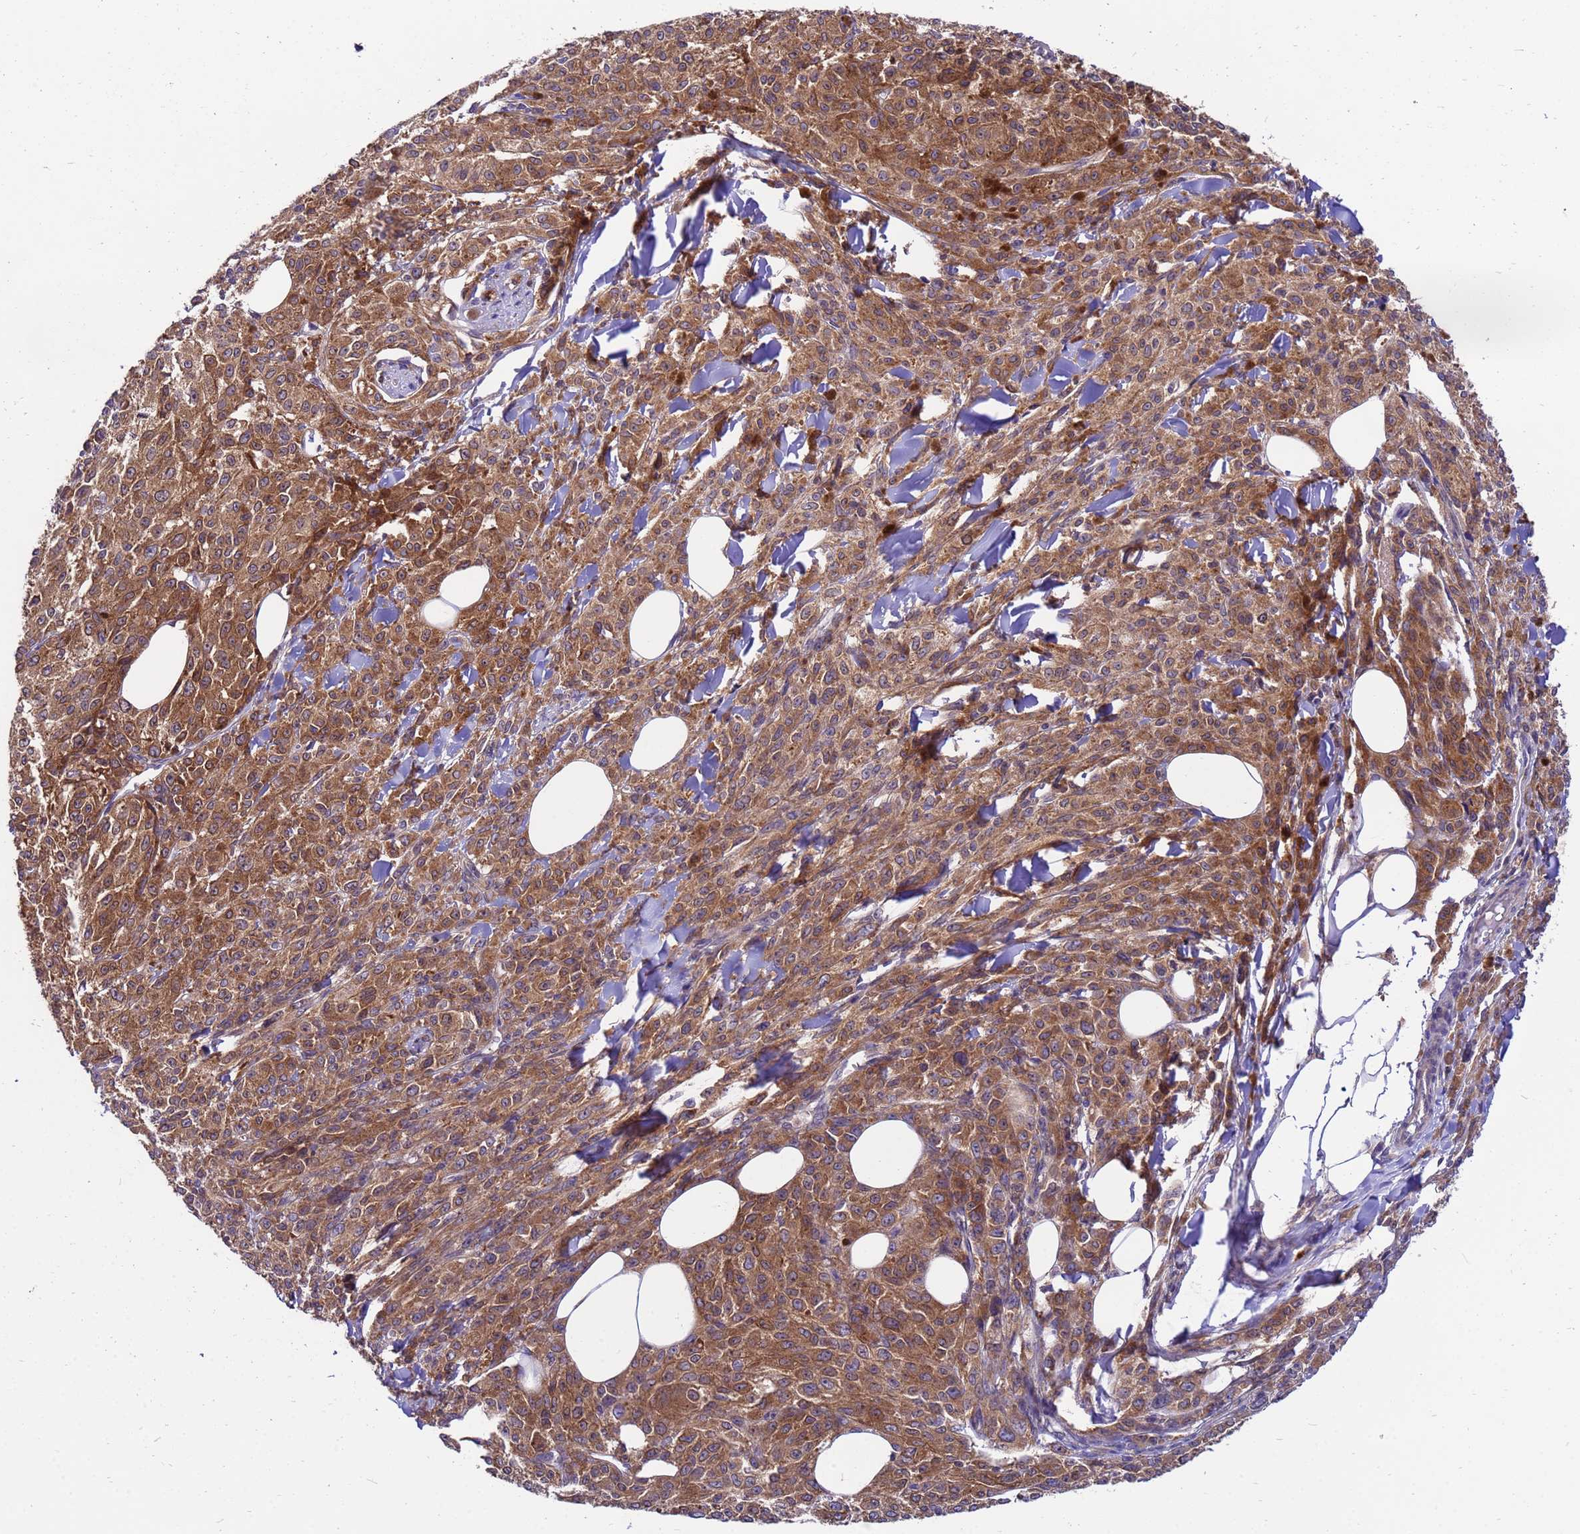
{"staining": {"intensity": "moderate", "quantity": ">75%", "location": "cytoplasmic/membranous"}, "tissue": "melanoma", "cell_type": "Tumor cells", "image_type": "cancer", "snomed": [{"axis": "morphology", "description": "Malignant melanoma, NOS"}, {"axis": "topography", "description": "Skin"}], "caption": "Immunohistochemical staining of human malignant melanoma shows medium levels of moderate cytoplasmic/membranous protein staining in approximately >75% of tumor cells.", "gene": "GET3", "patient": {"sex": "female", "age": 52}}